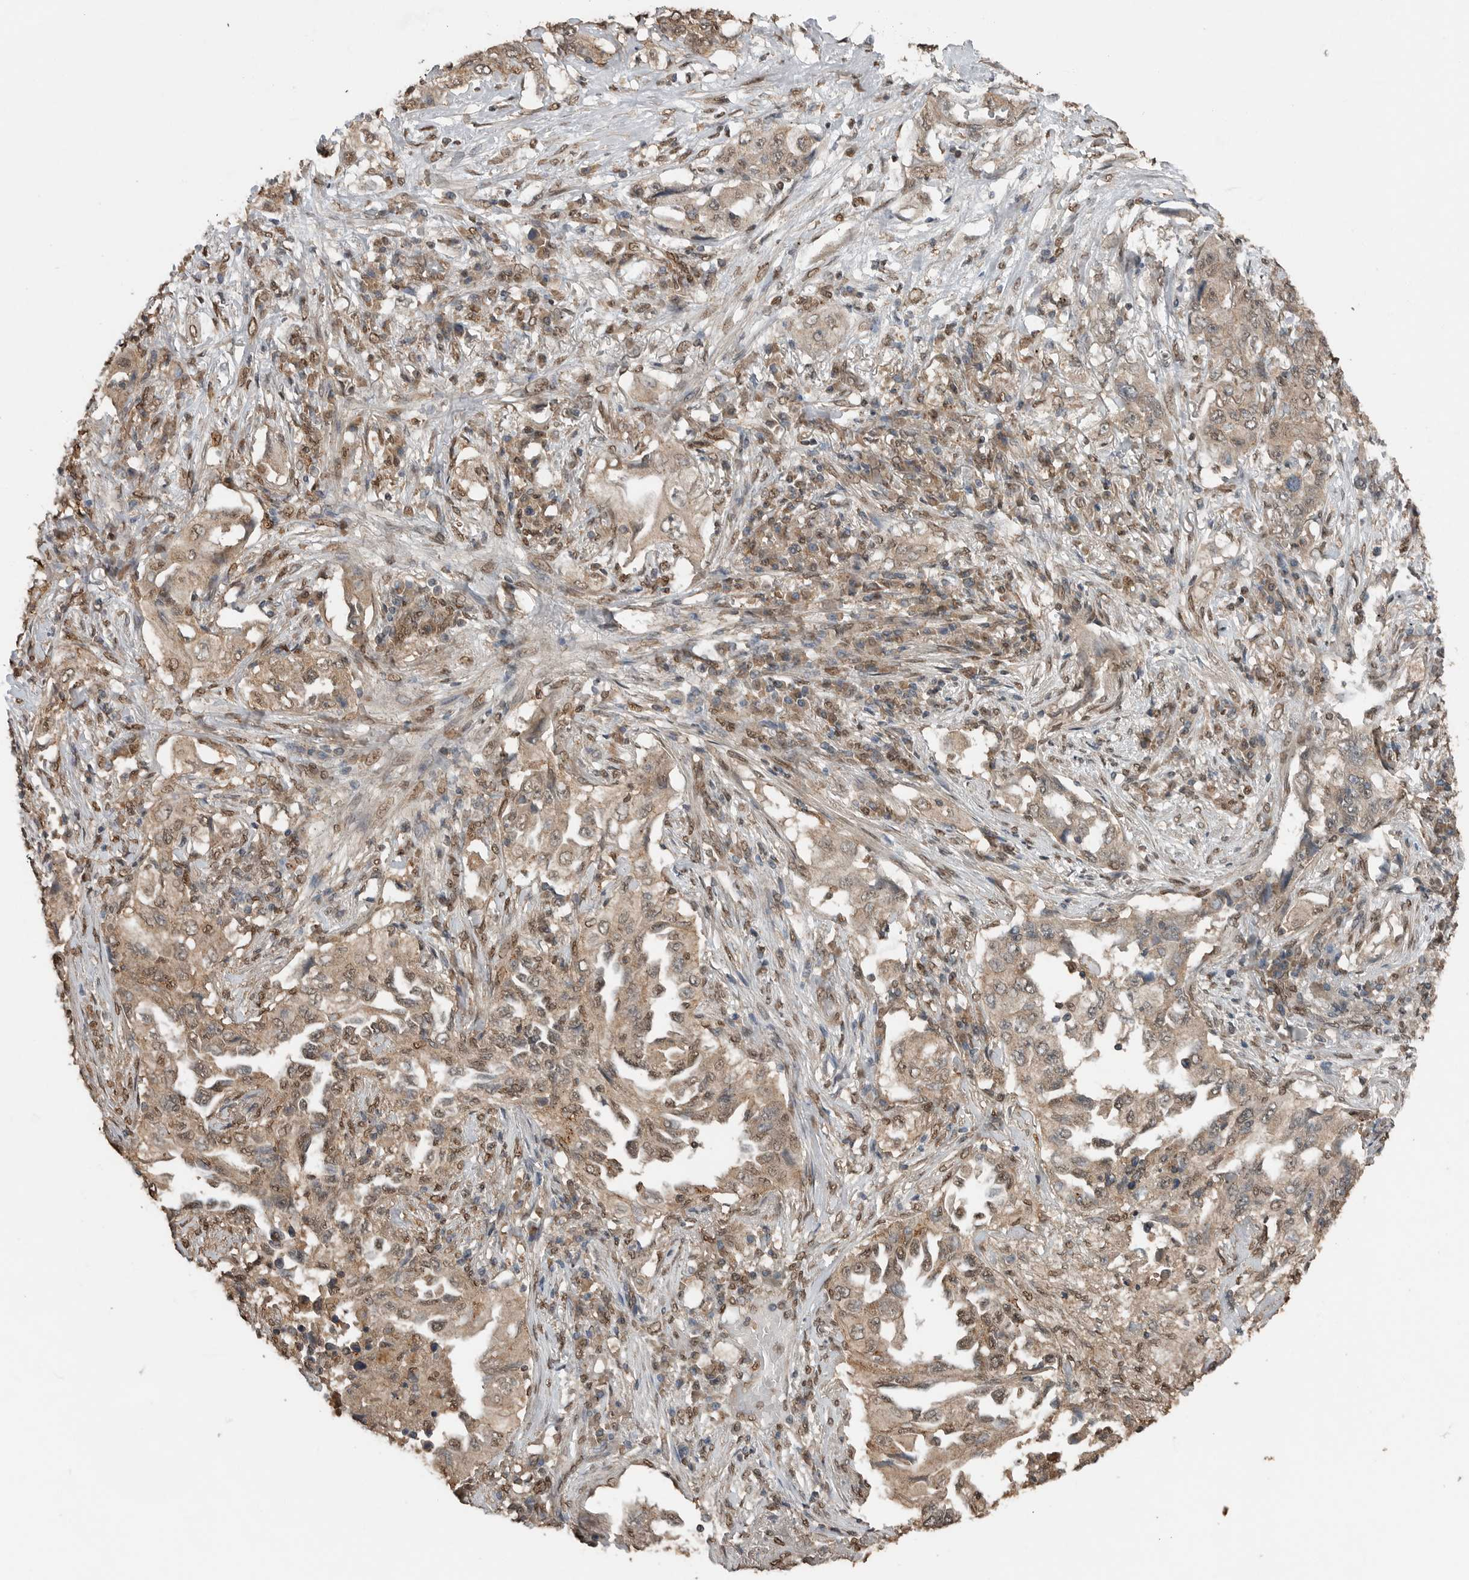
{"staining": {"intensity": "weak", "quantity": ">75%", "location": "cytoplasmic/membranous,nuclear"}, "tissue": "lung cancer", "cell_type": "Tumor cells", "image_type": "cancer", "snomed": [{"axis": "morphology", "description": "Adenocarcinoma, NOS"}, {"axis": "topography", "description": "Lung"}], "caption": "Immunohistochemical staining of lung cancer reveals low levels of weak cytoplasmic/membranous and nuclear expression in approximately >75% of tumor cells. Using DAB (3,3'-diaminobenzidine) (brown) and hematoxylin (blue) stains, captured at high magnification using brightfield microscopy.", "gene": "BLZF1", "patient": {"sex": "female", "age": 51}}